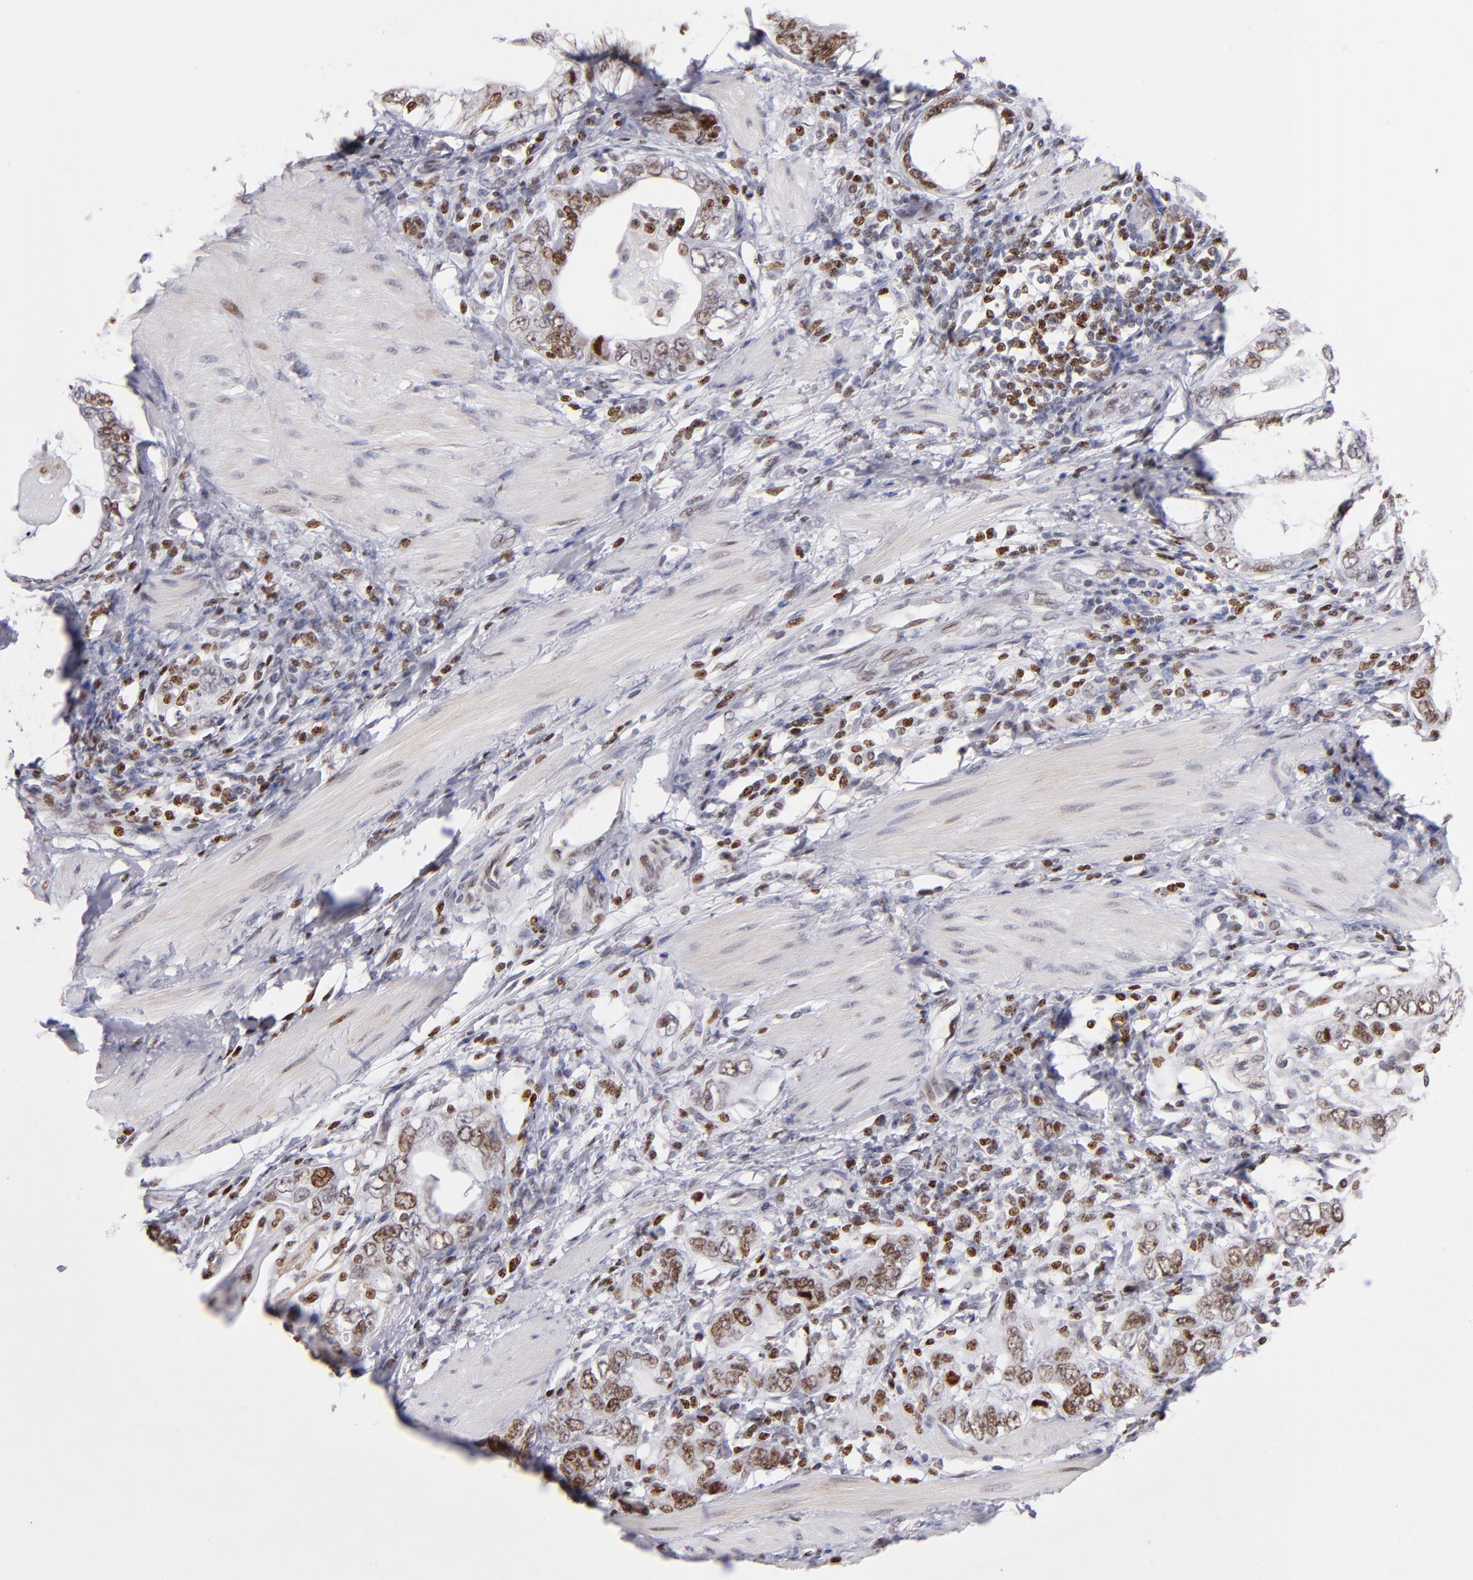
{"staining": {"intensity": "moderate", "quantity": "25%-75%", "location": "nuclear"}, "tissue": "stomach cancer", "cell_type": "Tumor cells", "image_type": "cancer", "snomed": [{"axis": "morphology", "description": "Adenocarcinoma, NOS"}, {"axis": "topography", "description": "Stomach, lower"}], "caption": "High-magnification brightfield microscopy of stomach adenocarcinoma stained with DAB (3,3'-diaminobenzidine) (brown) and counterstained with hematoxylin (blue). tumor cells exhibit moderate nuclear positivity is appreciated in about25%-75% of cells.", "gene": "POLA1", "patient": {"sex": "female", "age": 93}}